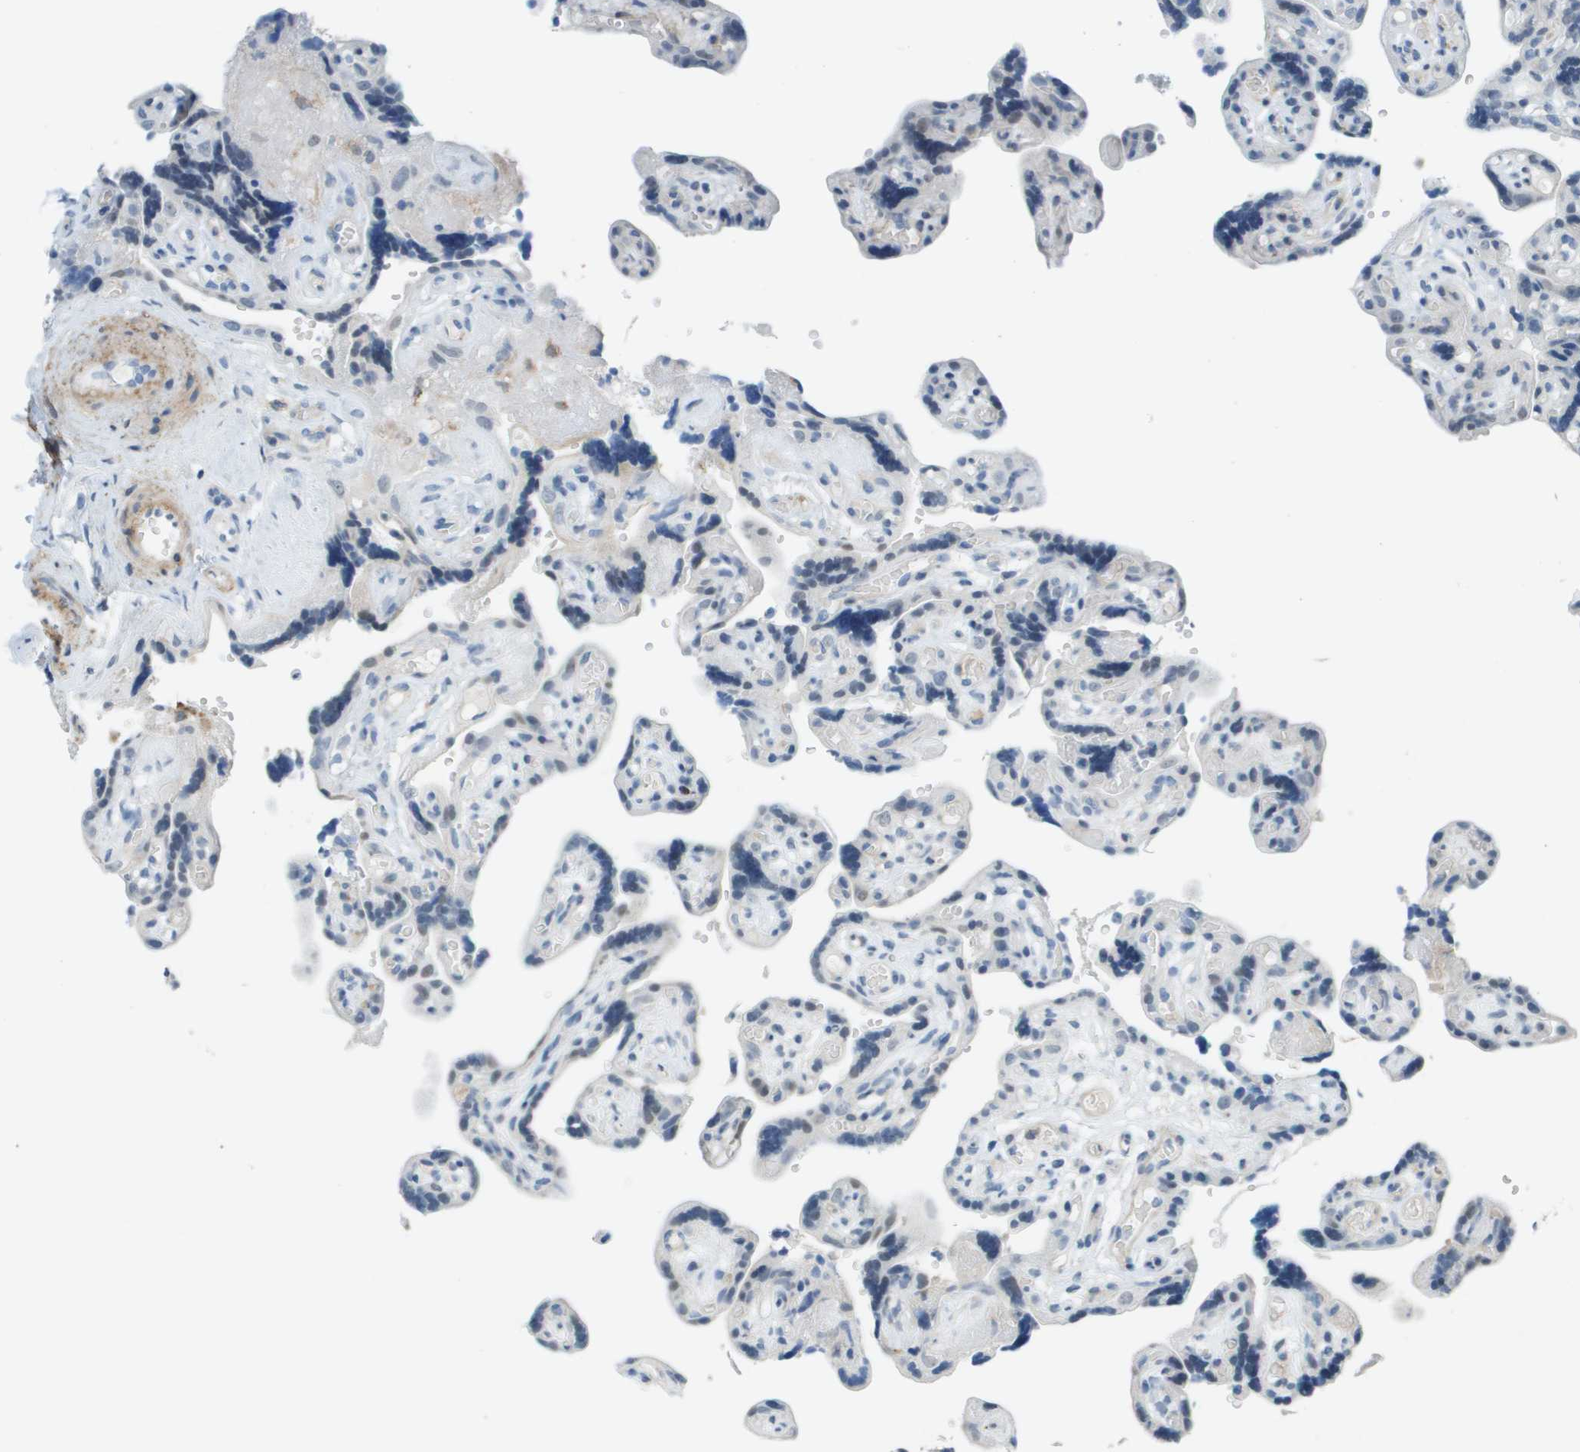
{"staining": {"intensity": "negative", "quantity": "none", "location": "none"}, "tissue": "placenta", "cell_type": "Decidual cells", "image_type": "normal", "snomed": [{"axis": "morphology", "description": "Normal tissue, NOS"}, {"axis": "topography", "description": "Placenta"}], "caption": "IHC photomicrograph of benign placenta: human placenta stained with DAB displays no significant protein staining in decidual cells.", "gene": "ZBTB43", "patient": {"sex": "female", "age": 30}}